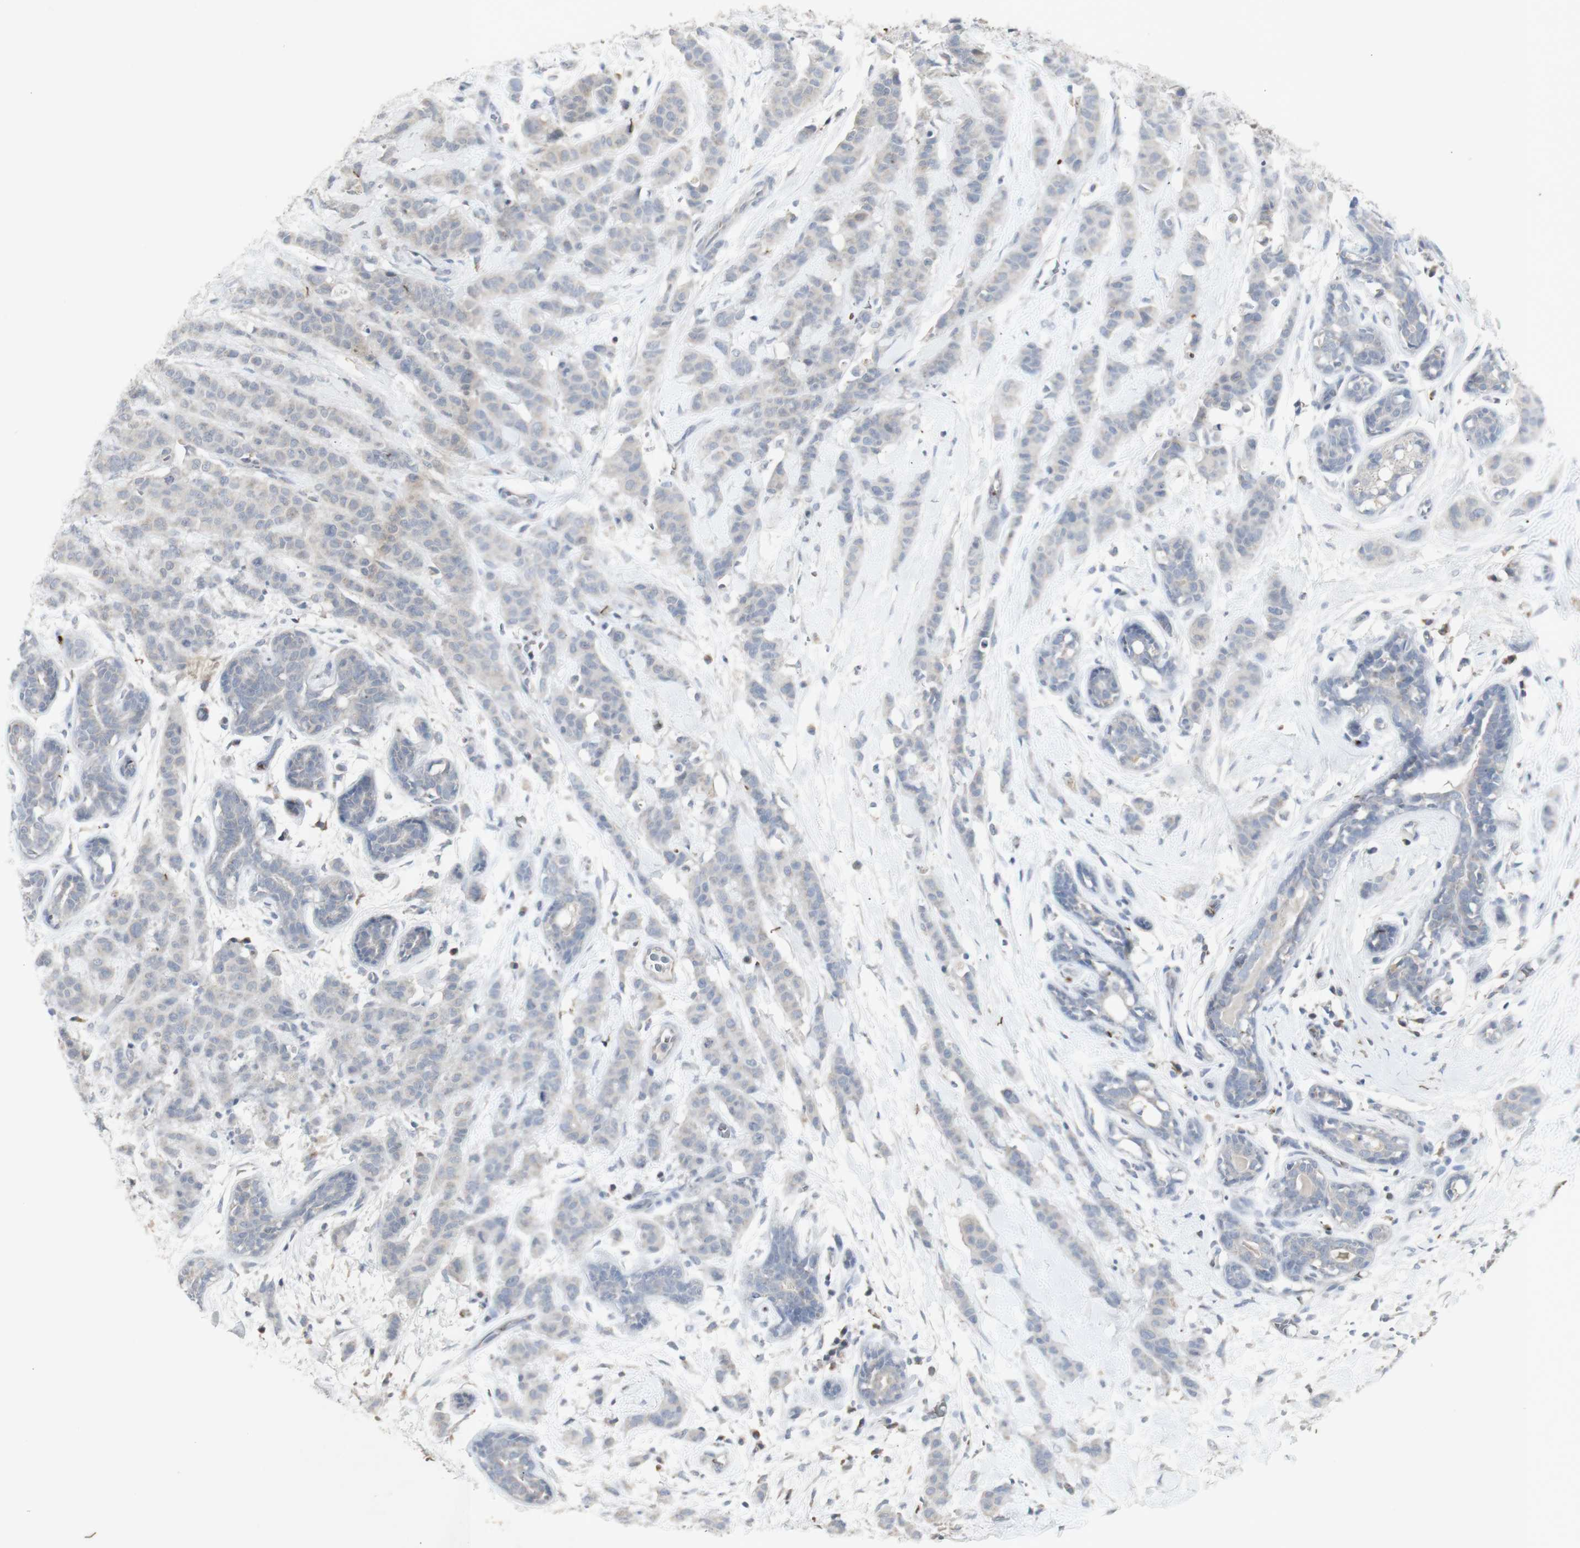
{"staining": {"intensity": "weak", "quantity": ">75%", "location": "cytoplasmic/membranous"}, "tissue": "breast cancer", "cell_type": "Tumor cells", "image_type": "cancer", "snomed": [{"axis": "morphology", "description": "Normal tissue, NOS"}, {"axis": "morphology", "description": "Duct carcinoma"}, {"axis": "topography", "description": "Breast"}], "caption": "Human breast cancer (invasive ductal carcinoma) stained with a protein marker displays weak staining in tumor cells.", "gene": "INS", "patient": {"sex": "female", "age": 40}}